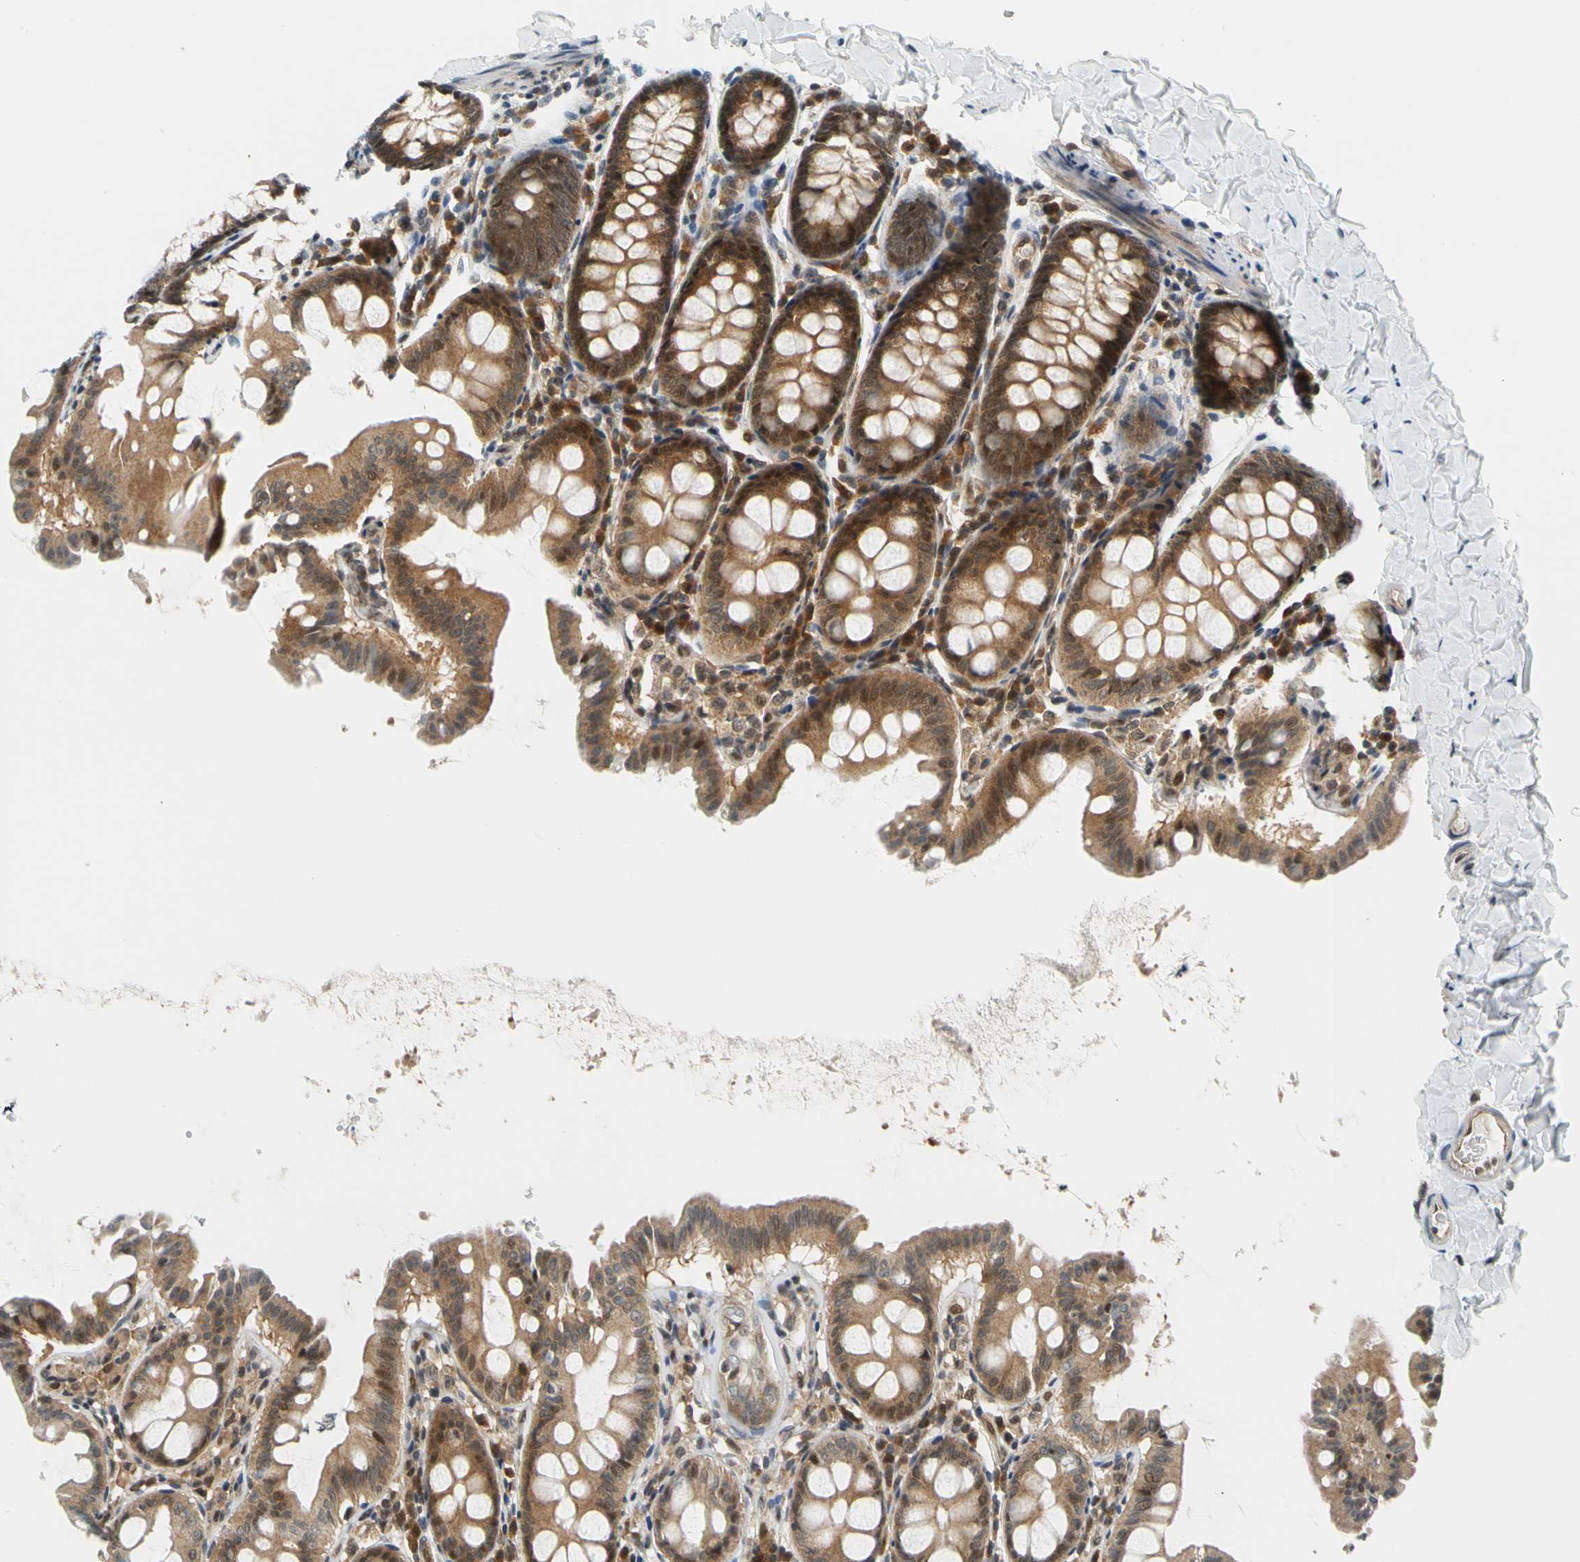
{"staining": {"intensity": "moderate", "quantity": ">75%", "location": "cytoplasmic/membranous"}, "tissue": "colon", "cell_type": "Endothelial cells", "image_type": "normal", "snomed": [{"axis": "morphology", "description": "Normal tissue, NOS"}, {"axis": "topography", "description": "Colon"}], "caption": "High-power microscopy captured an immunohistochemistry (IHC) image of benign colon, revealing moderate cytoplasmic/membranous staining in approximately >75% of endothelial cells.", "gene": "MAPK9", "patient": {"sex": "female", "age": 61}}